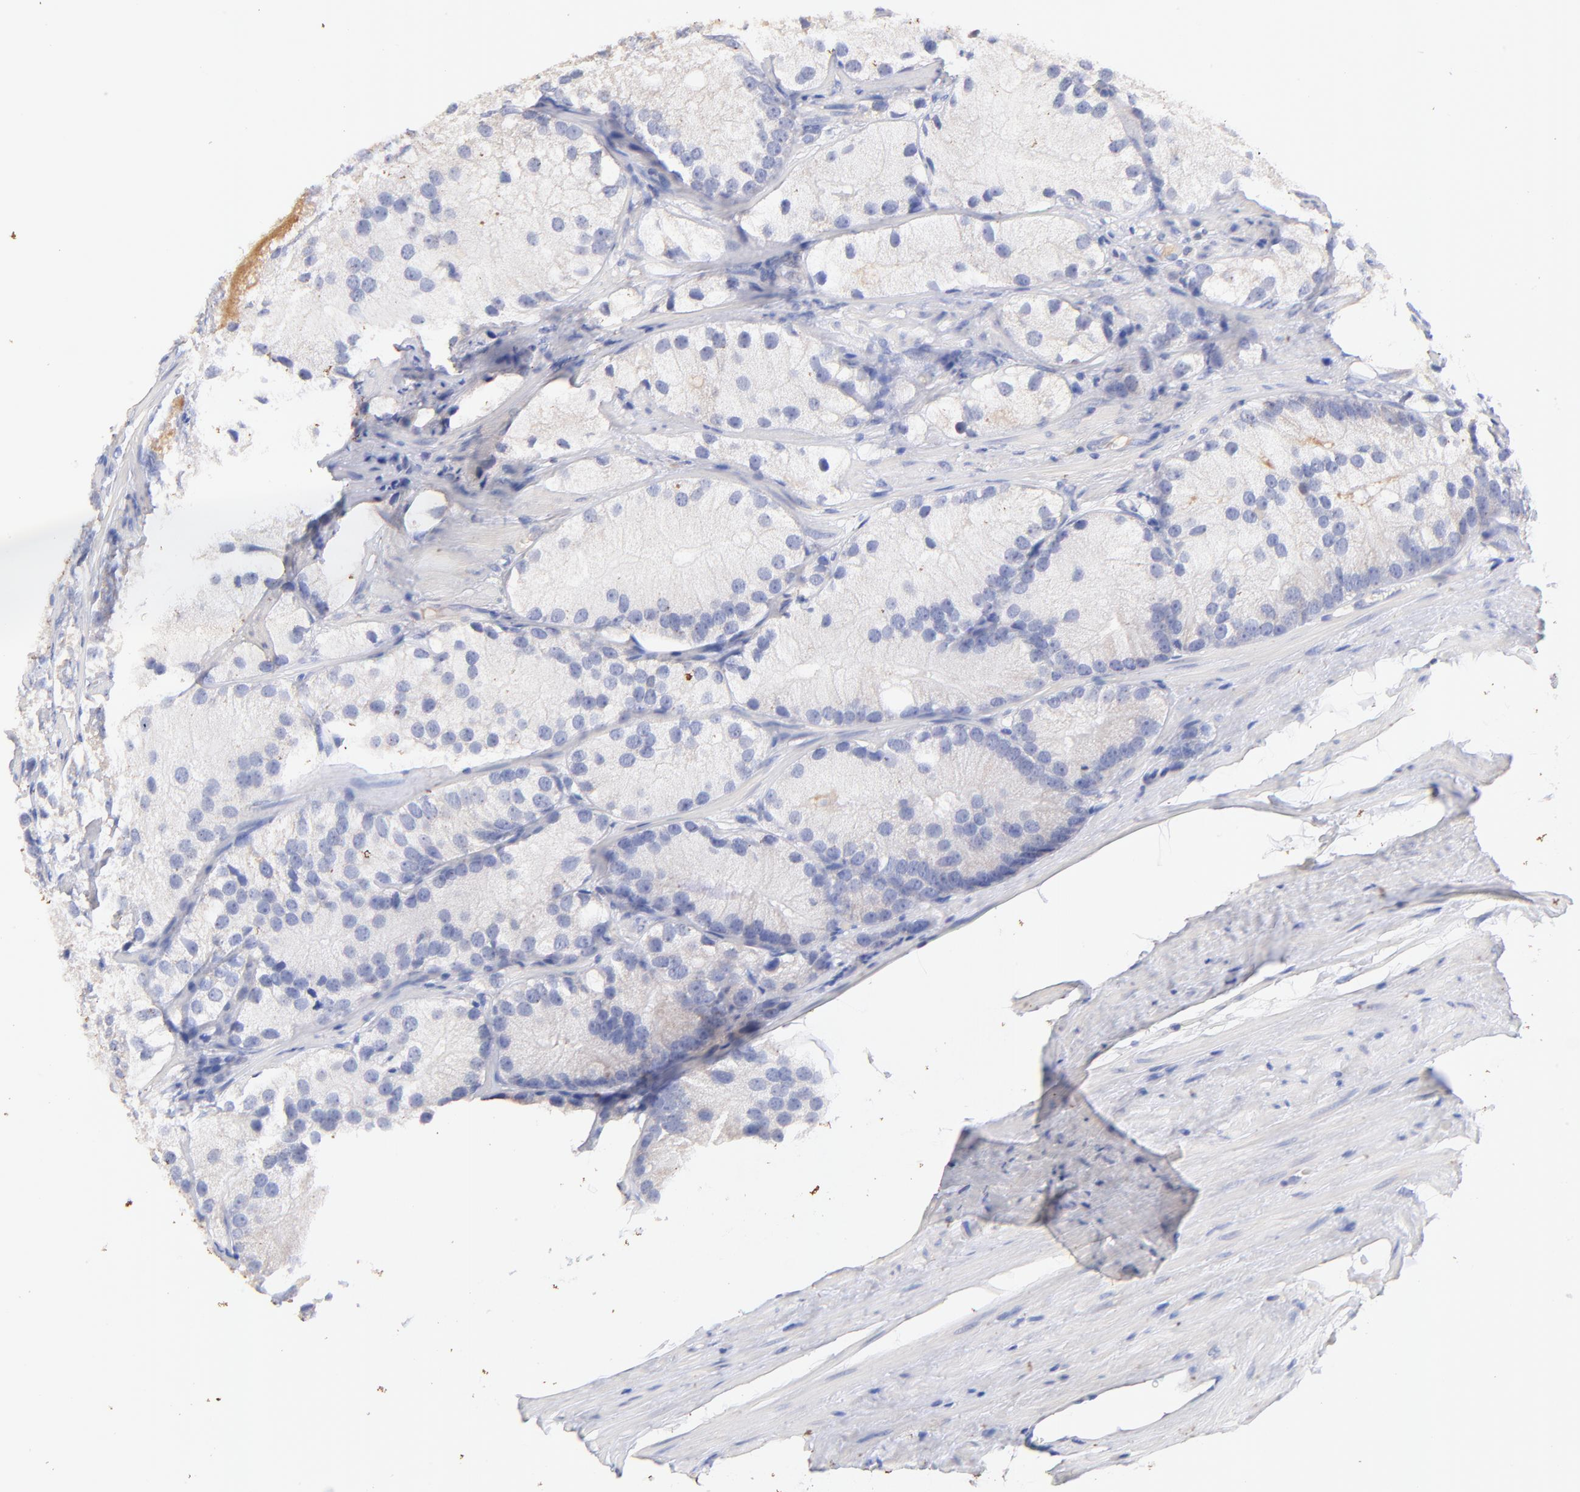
{"staining": {"intensity": "negative", "quantity": "none", "location": "none"}, "tissue": "prostate cancer", "cell_type": "Tumor cells", "image_type": "cancer", "snomed": [{"axis": "morphology", "description": "Adenocarcinoma, Low grade"}, {"axis": "topography", "description": "Prostate"}], "caption": "This is a micrograph of immunohistochemistry (IHC) staining of low-grade adenocarcinoma (prostate), which shows no positivity in tumor cells.", "gene": "IGLV7-43", "patient": {"sex": "male", "age": 69}}